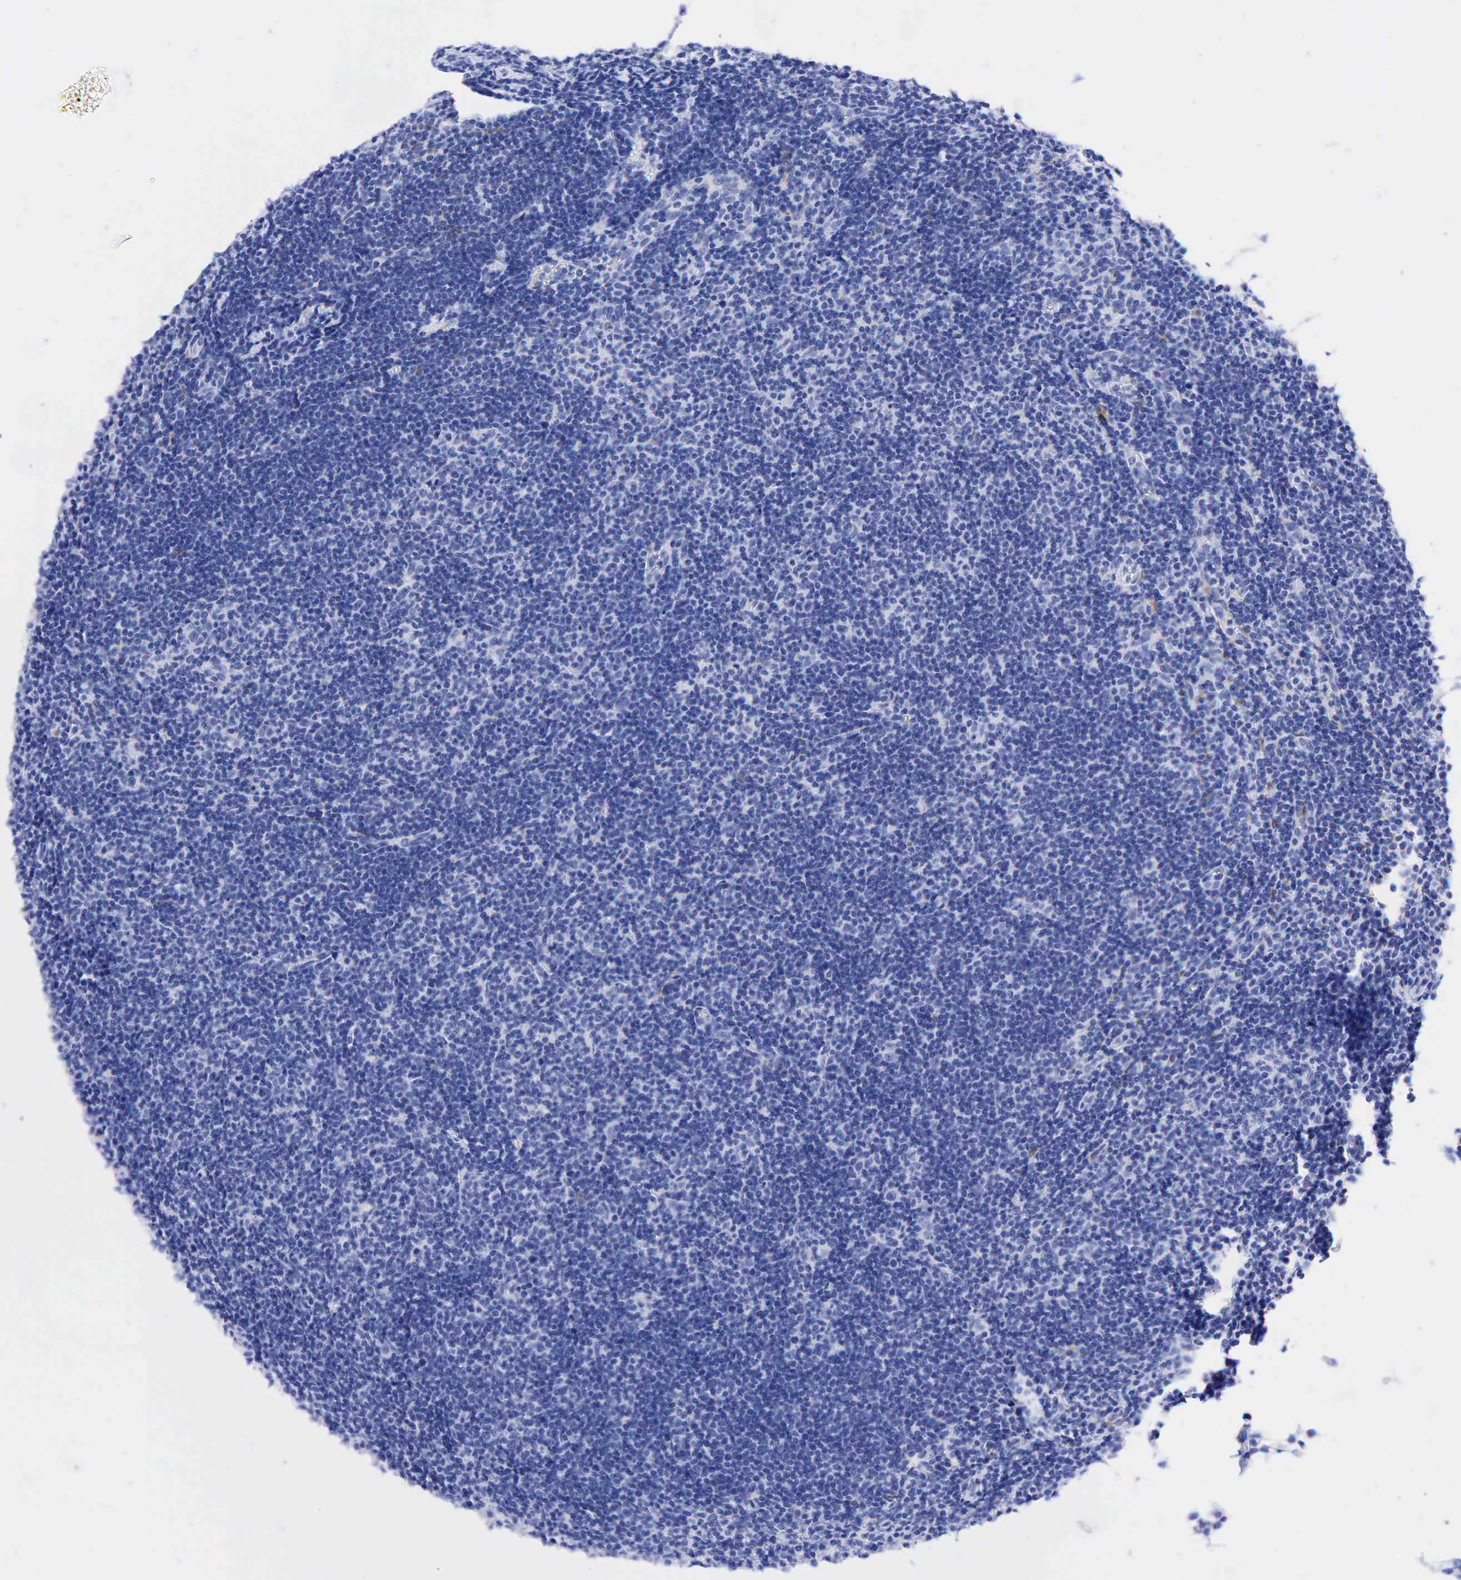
{"staining": {"intensity": "negative", "quantity": "none", "location": "none"}, "tissue": "lymphoma", "cell_type": "Tumor cells", "image_type": "cancer", "snomed": [{"axis": "morphology", "description": "Malignant lymphoma, non-Hodgkin's type, Low grade"}, {"axis": "topography", "description": "Lymph node"}], "caption": "The immunohistochemistry (IHC) histopathology image has no significant positivity in tumor cells of malignant lymphoma, non-Hodgkin's type (low-grade) tissue.", "gene": "KRT18", "patient": {"sex": "male", "age": 49}}